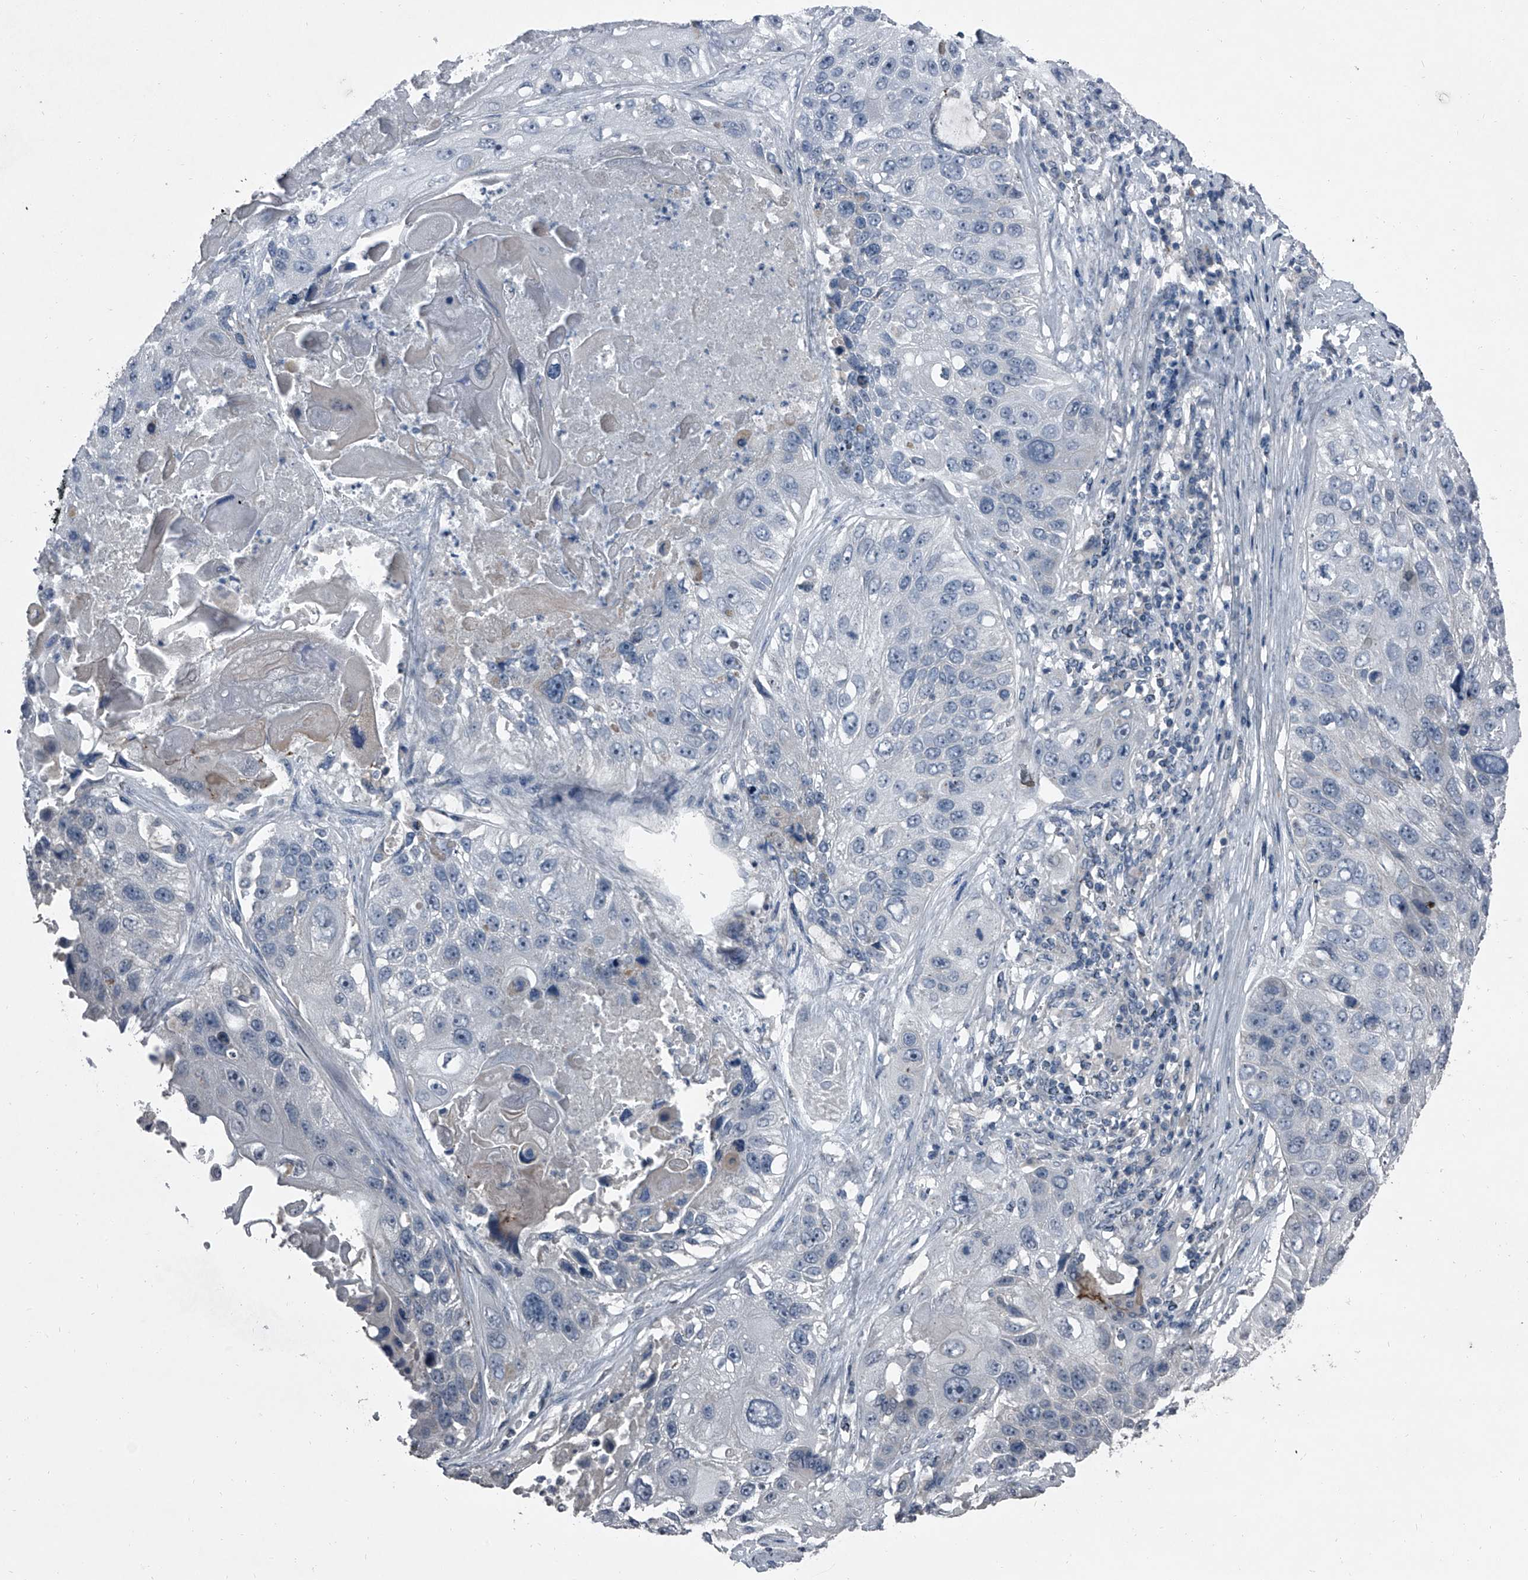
{"staining": {"intensity": "negative", "quantity": "none", "location": "none"}, "tissue": "lung cancer", "cell_type": "Tumor cells", "image_type": "cancer", "snomed": [{"axis": "morphology", "description": "Squamous cell carcinoma, NOS"}, {"axis": "topography", "description": "Lung"}], "caption": "Lung cancer stained for a protein using immunohistochemistry (IHC) reveals no staining tumor cells.", "gene": "HEPHL1", "patient": {"sex": "male", "age": 61}}